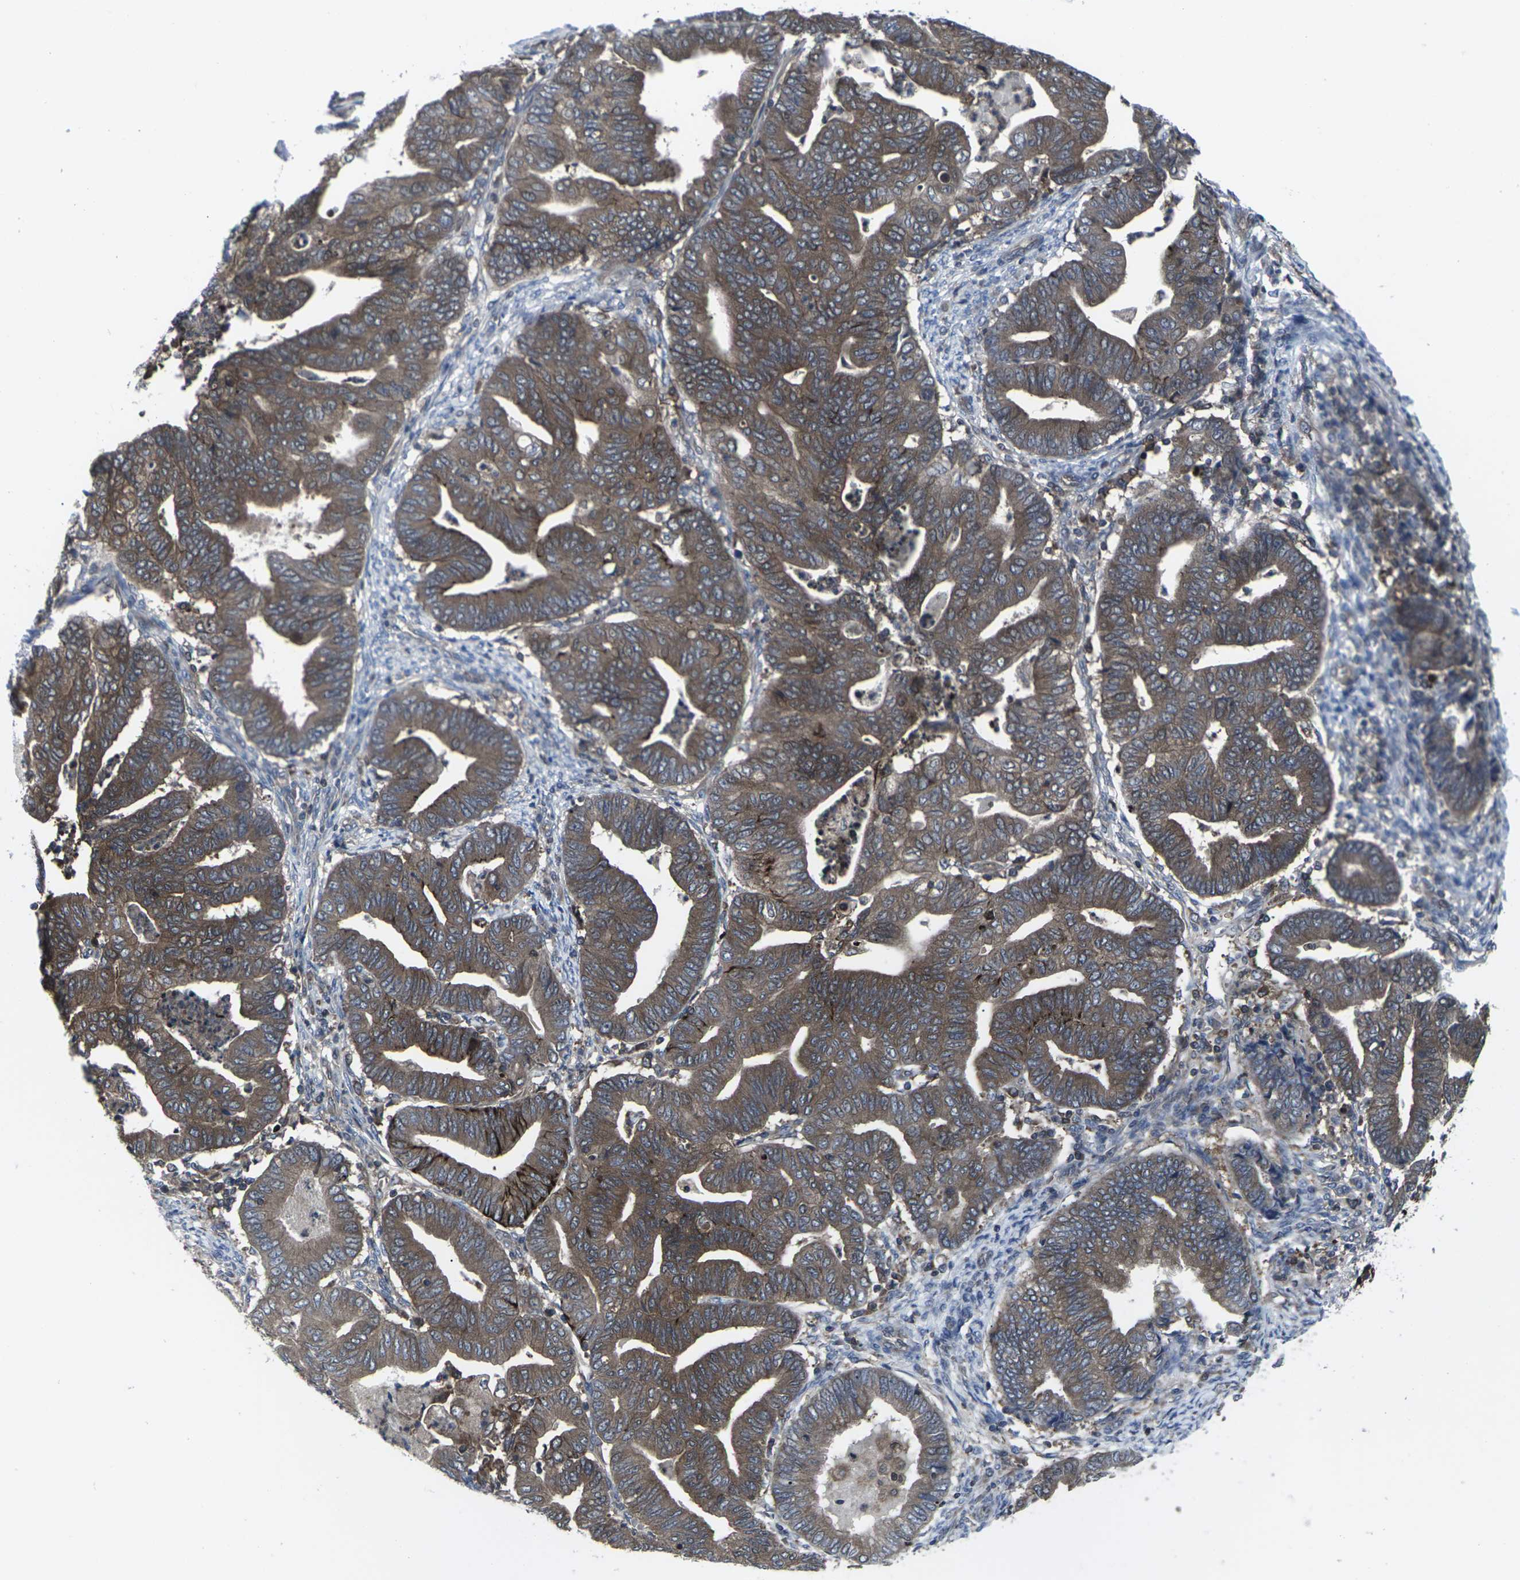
{"staining": {"intensity": "moderate", "quantity": ">75%", "location": "cytoplasmic/membranous"}, "tissue": "endometrial cancer", "cell_type": "Tumor cells", "image_type": "cancer", "snomed": [{"axis": "morphology", "description": "Adenocarcinoma, NOS"}, {"axis": "topography", "description": "Endometrium"}], "caption": "Tumor cells display moderate cytoplasmic/membranous expression in about >75% of cells in endometrial adenocarcinoma.", "gene": "HPRT1", "patient": {"sex": "female", "age": 79}}